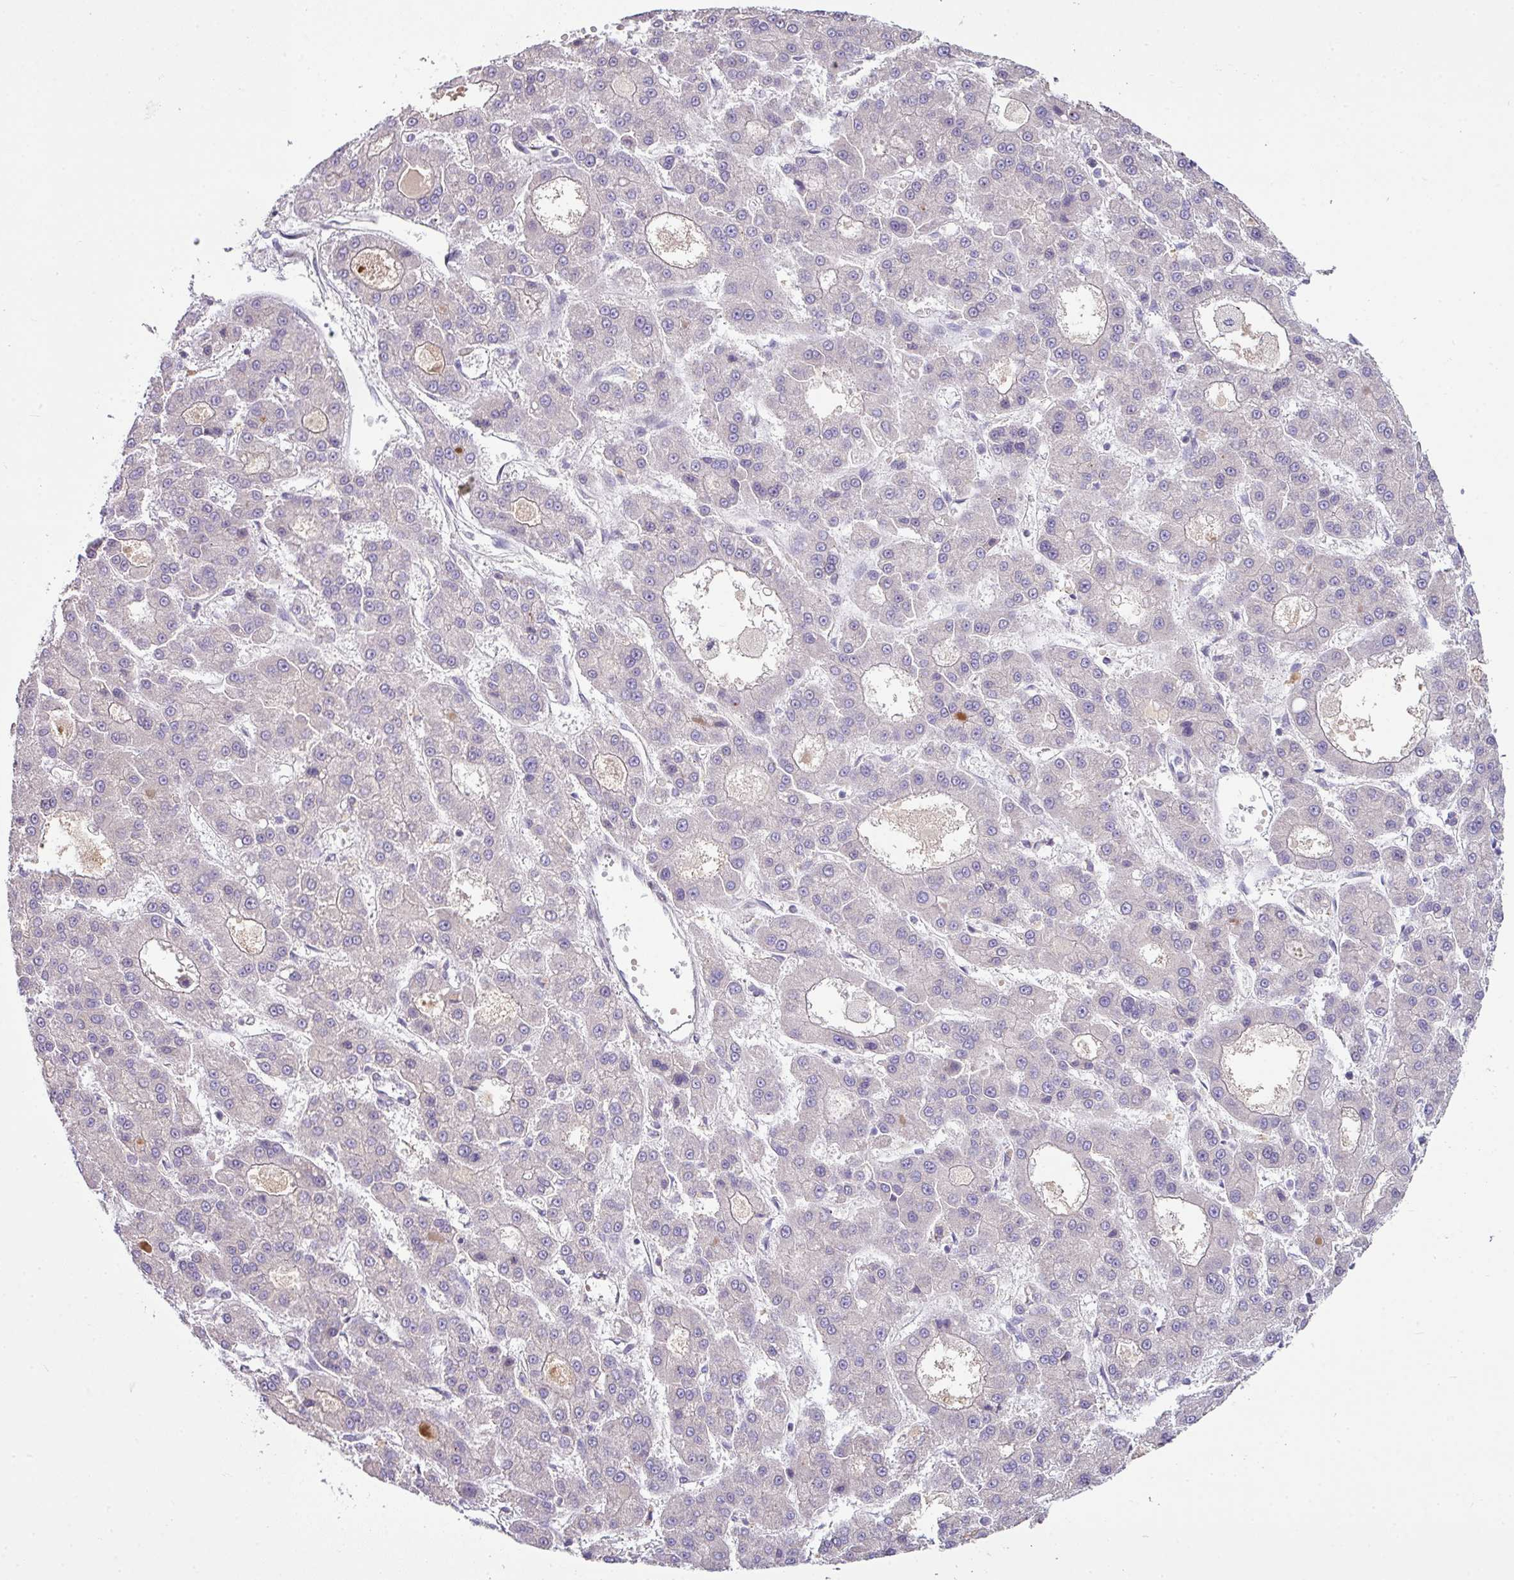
{"staining": {"intensity": "negative", "quantity": "none", "location": "none"}, "tissue": "liver cancer", "cell_type": "Tumor cells", "image_type": "cancer", "snomed": [{"axis": "morphology", "description": "Carcinoma, Hepatocellular, NOS"}, {"axis": "topography", "description": "Liver"}], "caption": "High power microscopy photomicrograph of an immunohistochemistry micrograph of liver hepatocellular carcinoma, revealing no significant staining in tumor cells. Nuclei are stained in blue.", "gene": "SLAMF6", "patient": {"sex": "male", "age": 70}}